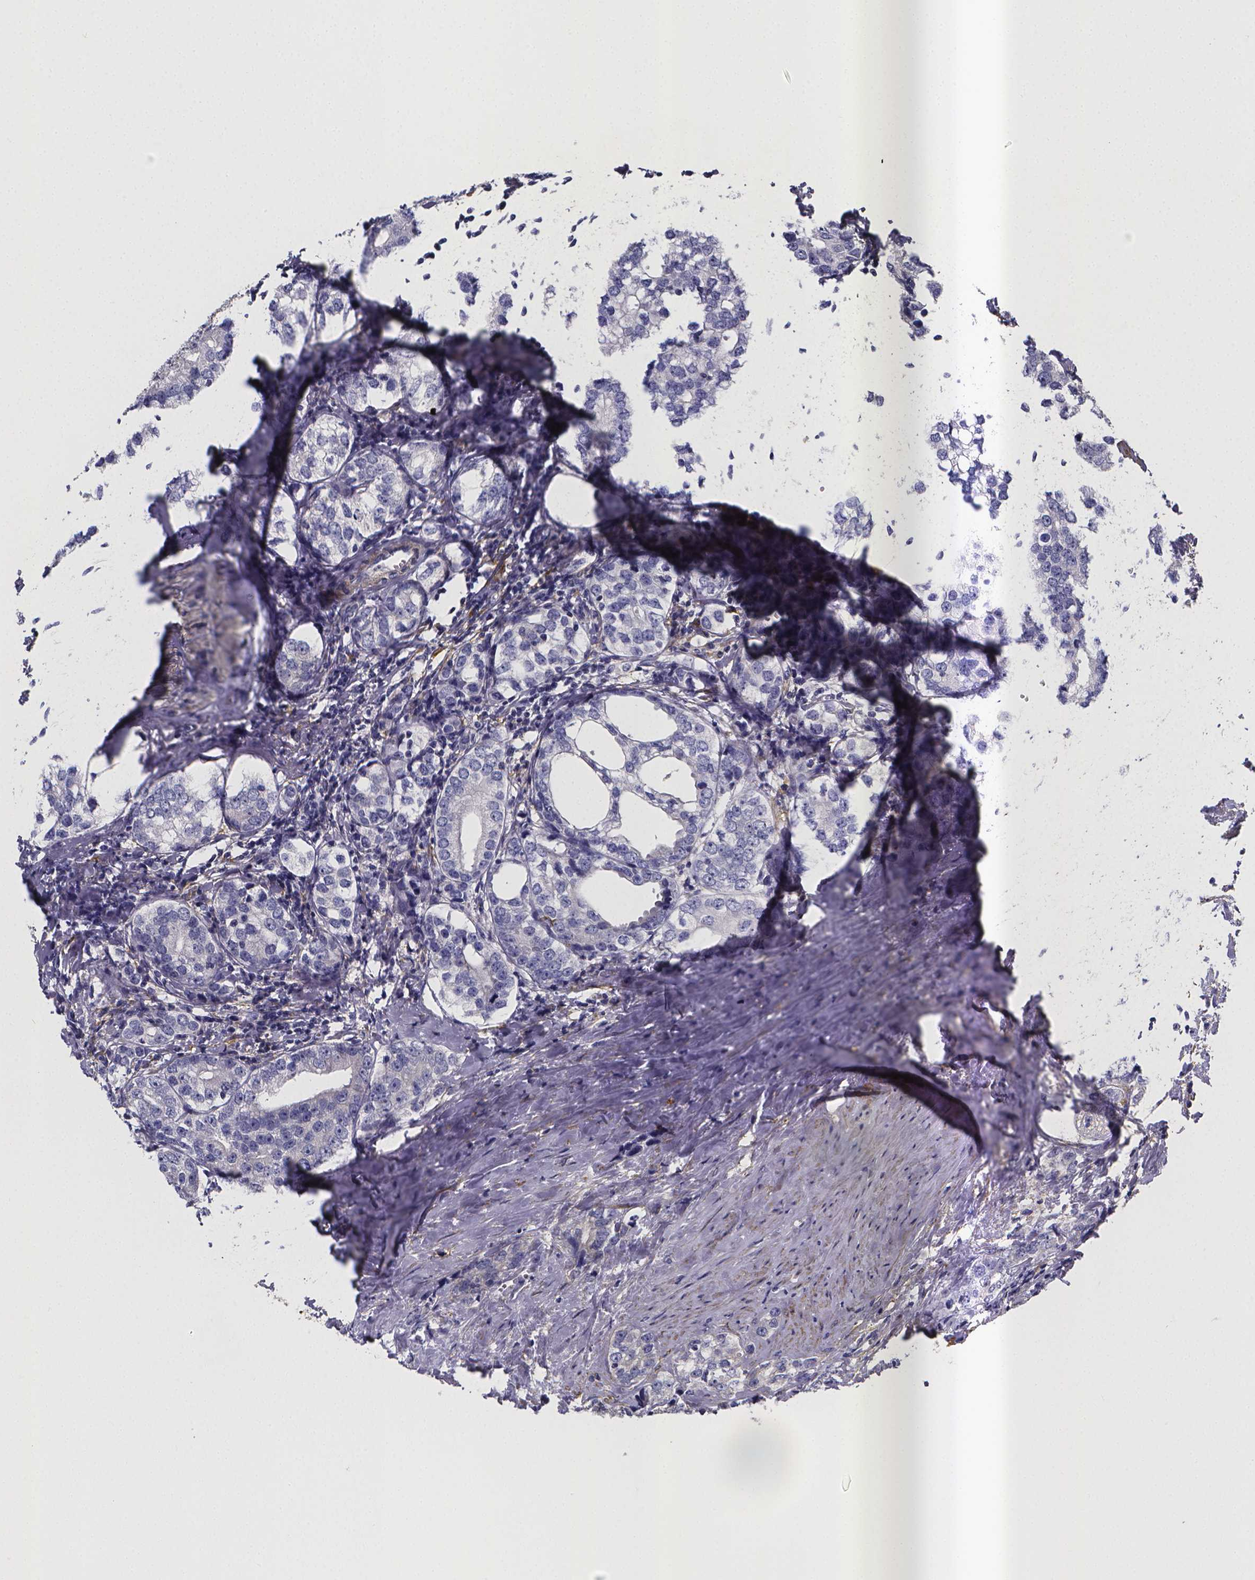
{"staining": {"intensity": "negative", "quantity": "none", "location": "none"}, "tissue": "prostate cancer", "cell_type": "Tumor cells", "image_type": "cancer", "snomed": [{"axis": "morphology", "description": "Adenocarcinoma, NOS"}, {"axis": "topography", "description": "Prostate and seminal vesicle, NOS"}], "caption": "This is an IHC histopathology image of human prostate cancer (adenocarcinoma). There is no expression in tumor cells.", "gene": "RERG", "patient": {"sex": "male", "age": 63}}